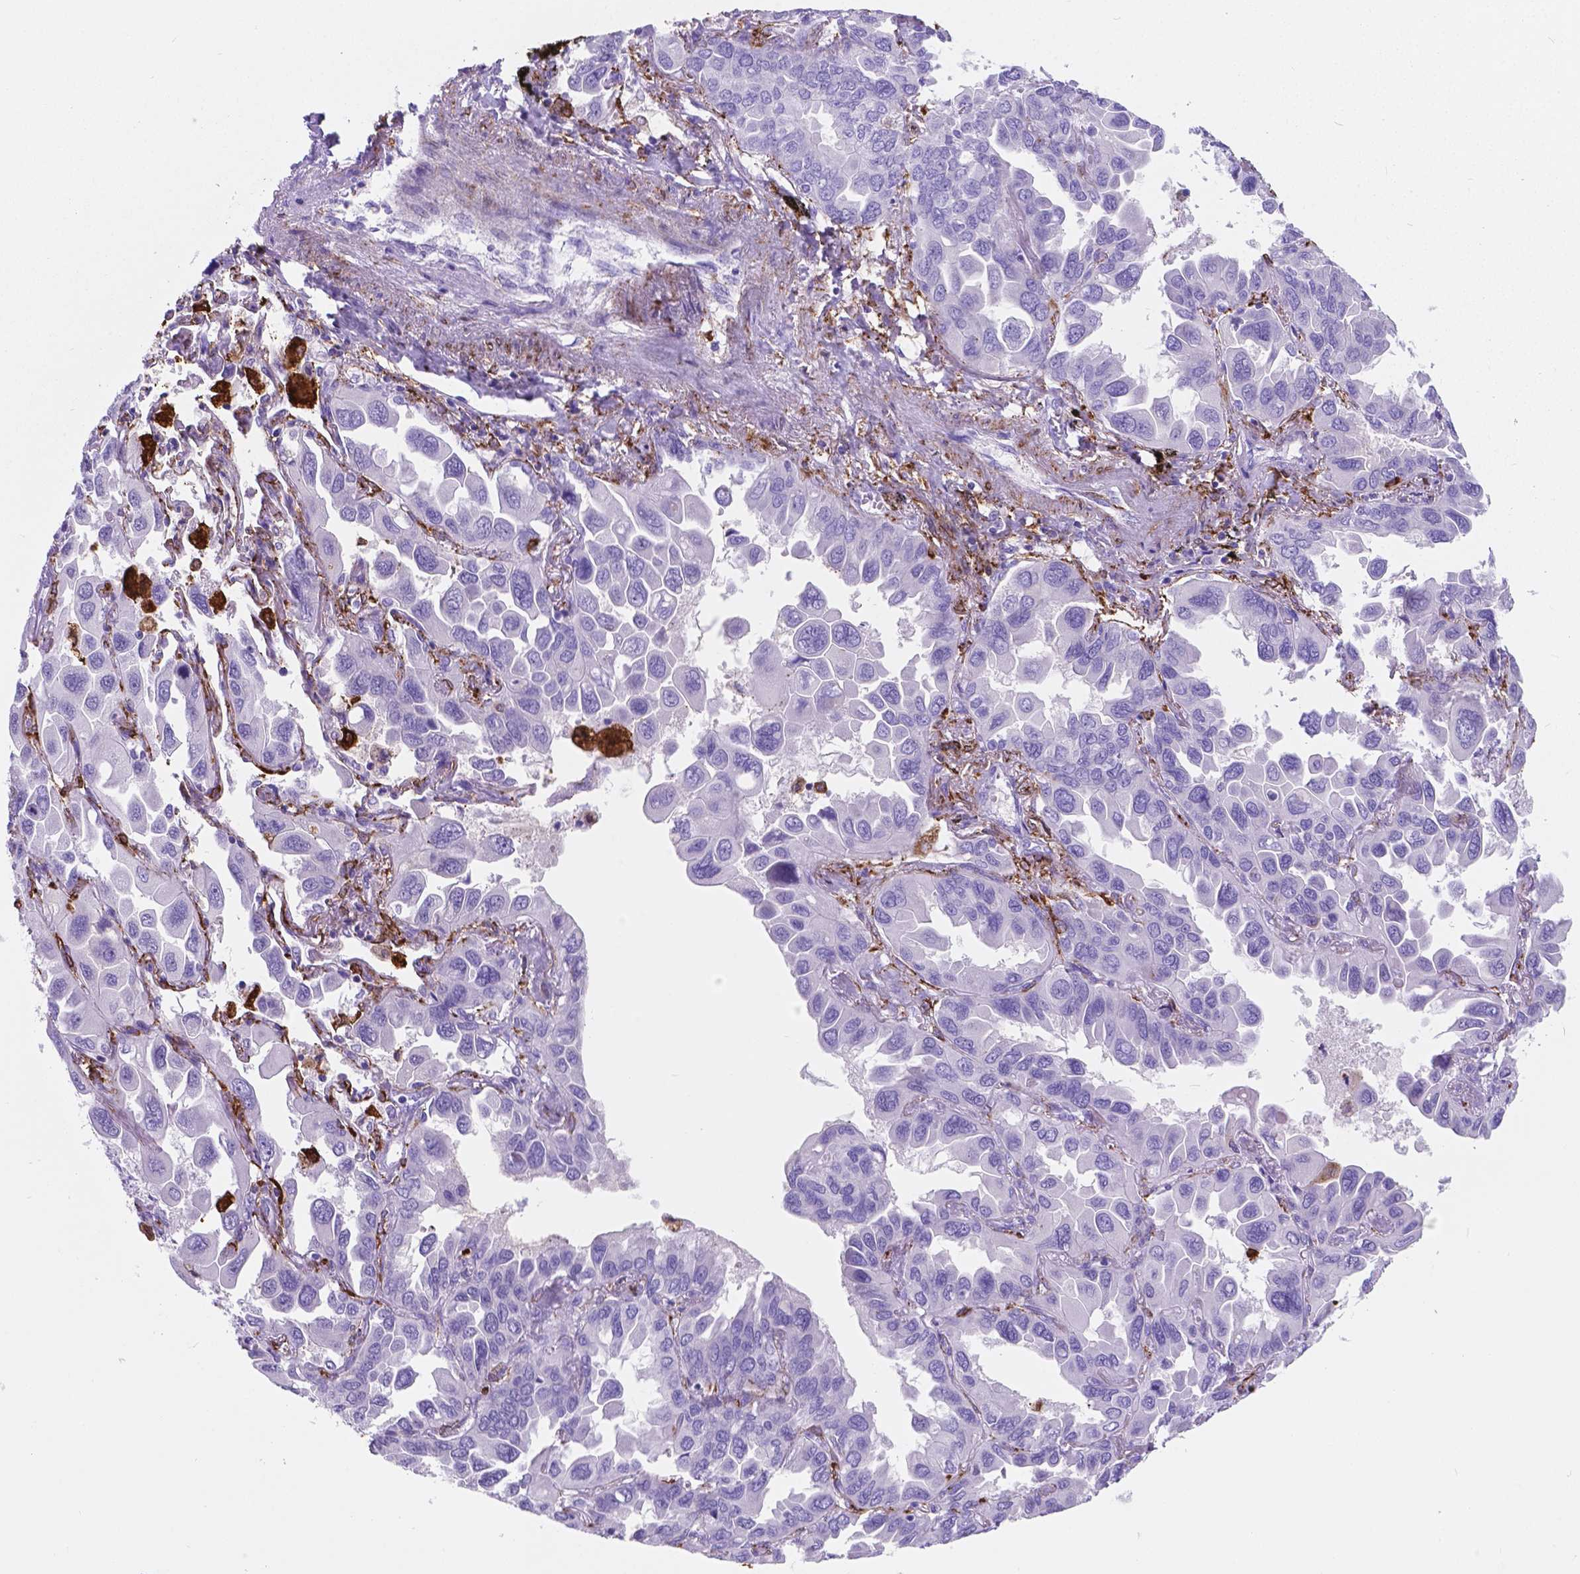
{"staining": {"intensity": "negative", "quantity": "none", "location": "none"}, "tissue": "lung cancer", "cell_type": "Tumor cells", "image_type": "cancer", "snomed": [{"axis": "morphology", "description": "Adenocarcinoma, NOS"}, {"axis": "topography", "description": "Lung"}], "caption": "DAB (3,3'-diaminobenzidine) immunohistochemical staining of adenocarcinoma (lung) displays no significant positivity in tumor cells. Brightfield microscopy of immunohistochemistry (IHC) stained with DAB (brown) and hematoxylin (blue), captured at high magnification.", "gene": "MACF1", "patient": {"sex": "male", "age": 64}}